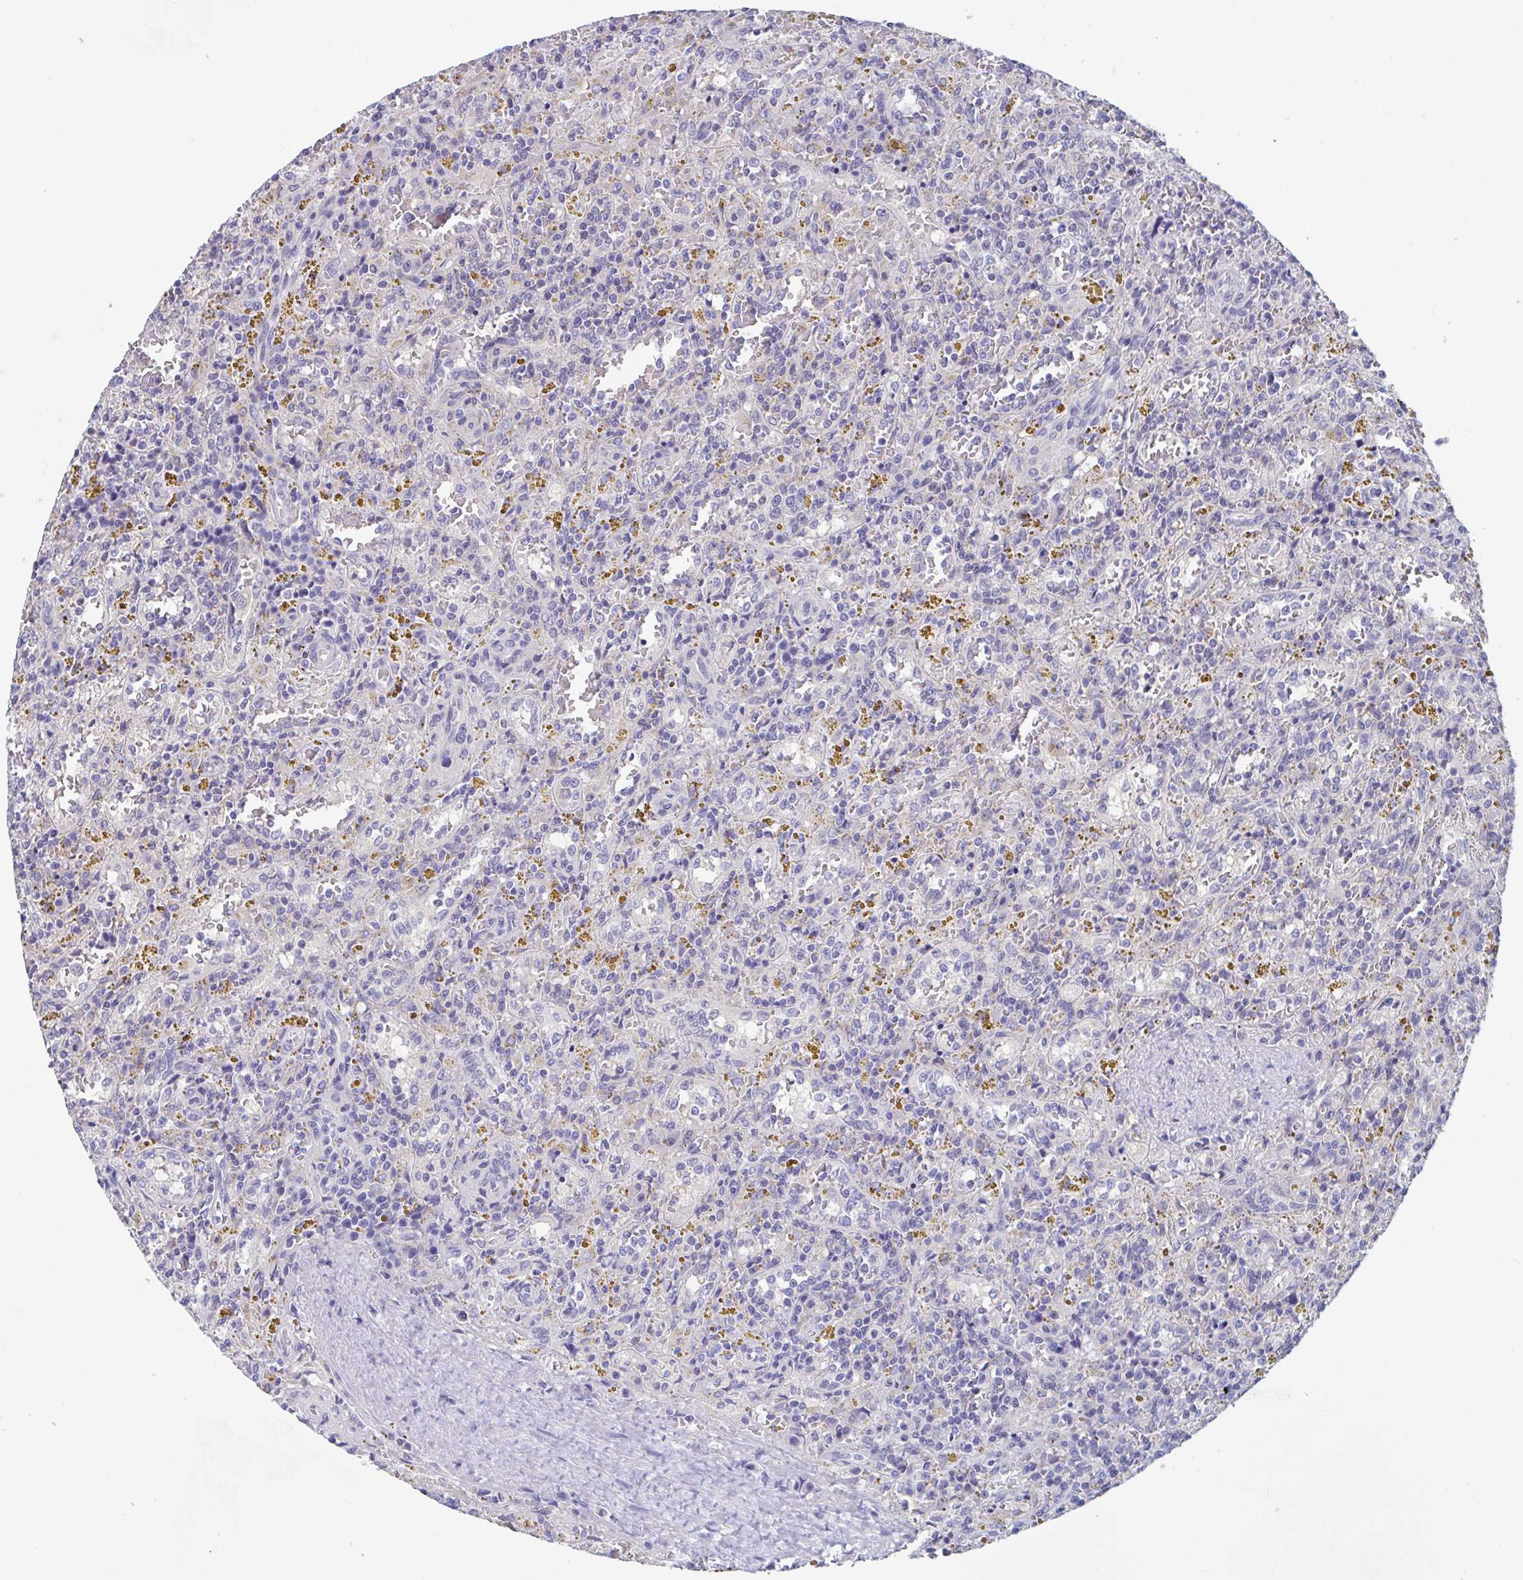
{"staining": {"intensity": "negative", "quantity": "none", "location": "none"}, "tissue": "lymphoma", "cell_type": "Tumor cells", "image_type": "cancer", "snomed": [{"axis": "morphology", "description": "Malignant lymphoma, non-Hodgkin's type, Low grade"}, {"axis": "topography", "description": "Spleen"}], "caption": "High magnification brightfield microscopy of lymphoma stained with DAB (3,3'-diaminobenzidine) (brown) and counterstained with hematoxylin (blue): tumor cells show no significant expression.", "gene": "UNKL", "patient": {"sex": "female", "age": 65}}